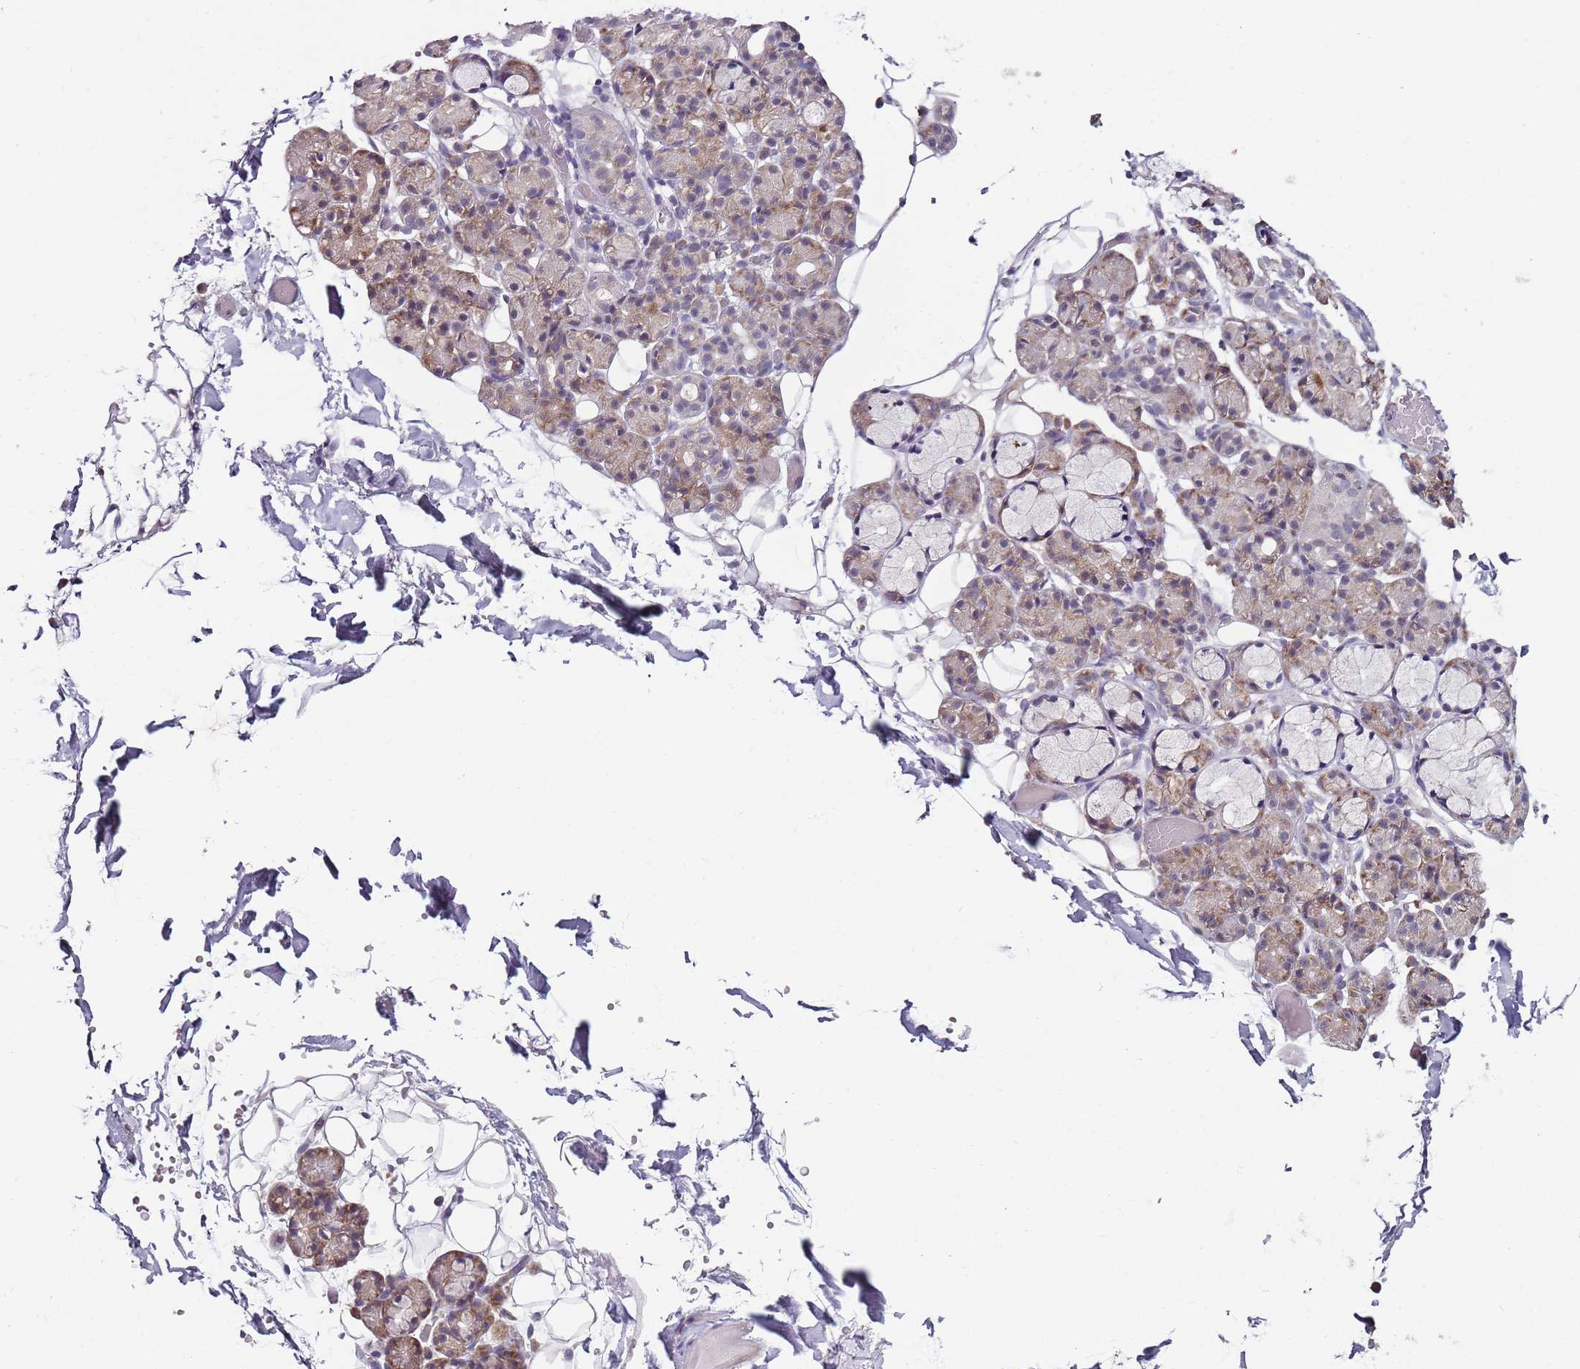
{"staining": {"intensity": "moderate", "quantity": "<25%", "location": "cytoplasmic/membranous"}, "tissue": "salivary gland", "cell_type": "Glandular cells", "image_type": "normal", "snomed": [{"axis": "morphology", "description": "Normal tissue, NOS"}, {"axis": "topography", "description": "Salivary gland"}], "caption": "A brown stain shows moderate cytoplasmic/membranous positivity of a protein in glandular cells of unremarkable salivary gland. The staining was performed using DAB (3,3'-diaminobenzidine) to visualize the protein expression in brown, while the nuclei were stained in blue with hematoxylin (Magnification: 20x).", "gene": "FBXL22", "patient": {"sex": "male", "age": 63}}